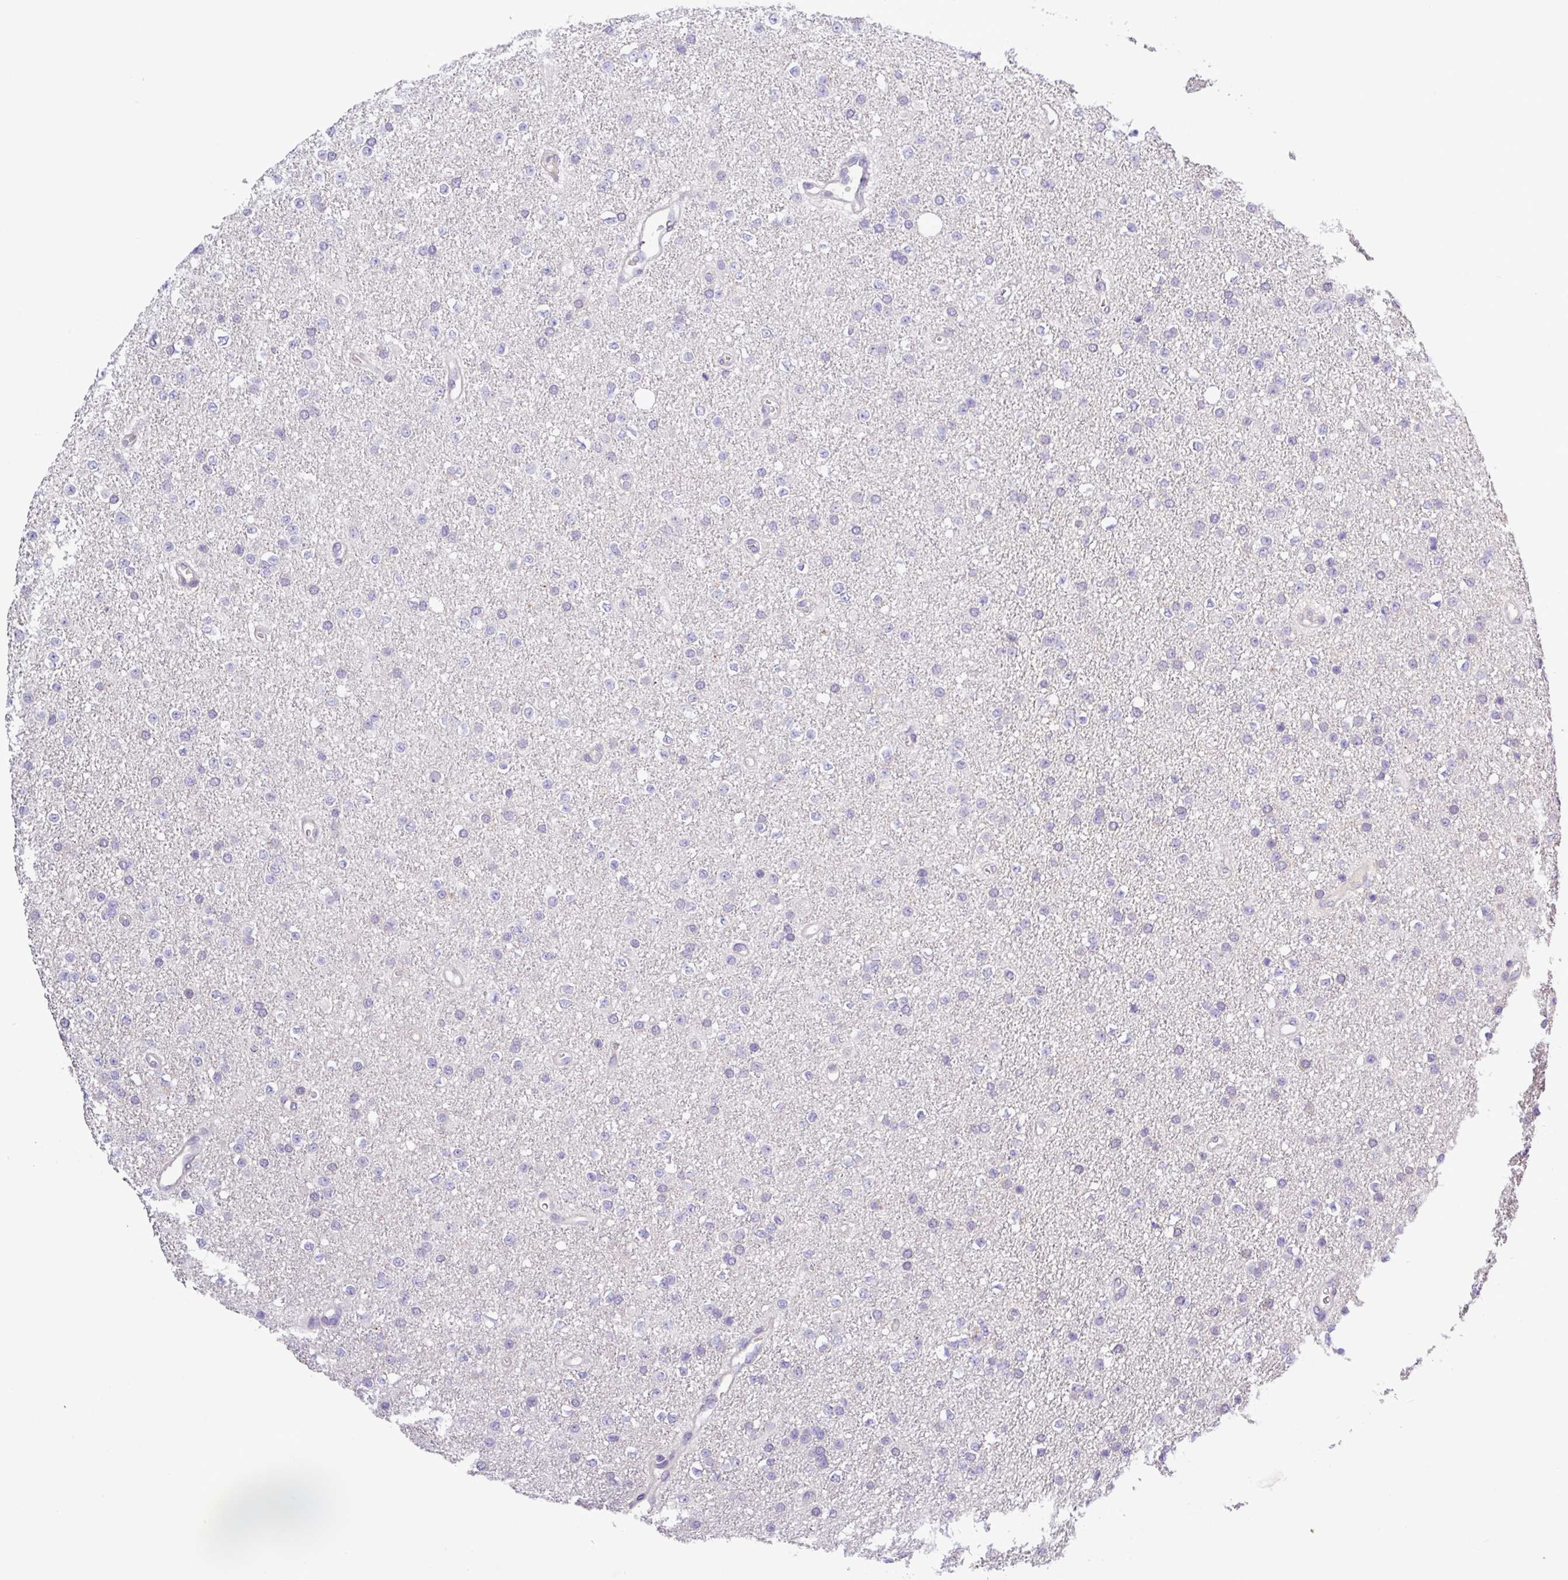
{"staining": {"intensity": "negative", "quantity": "none", "location": "none"}, "tissue": "glioma", "cell_type": "Tumor cells", "image_type": "cancer", "snomed": [{"axis": "morphology", "description": "Glioma, malignant, Low grade"}, {"axis": "topography", "description": "Brain"}], "caption": "A histopathology image of human malignant glioma (low-grade) is negative for staining in tumor cells.", "gene": "SFTPB", "patient": {"sex": "female", "age": 34}}